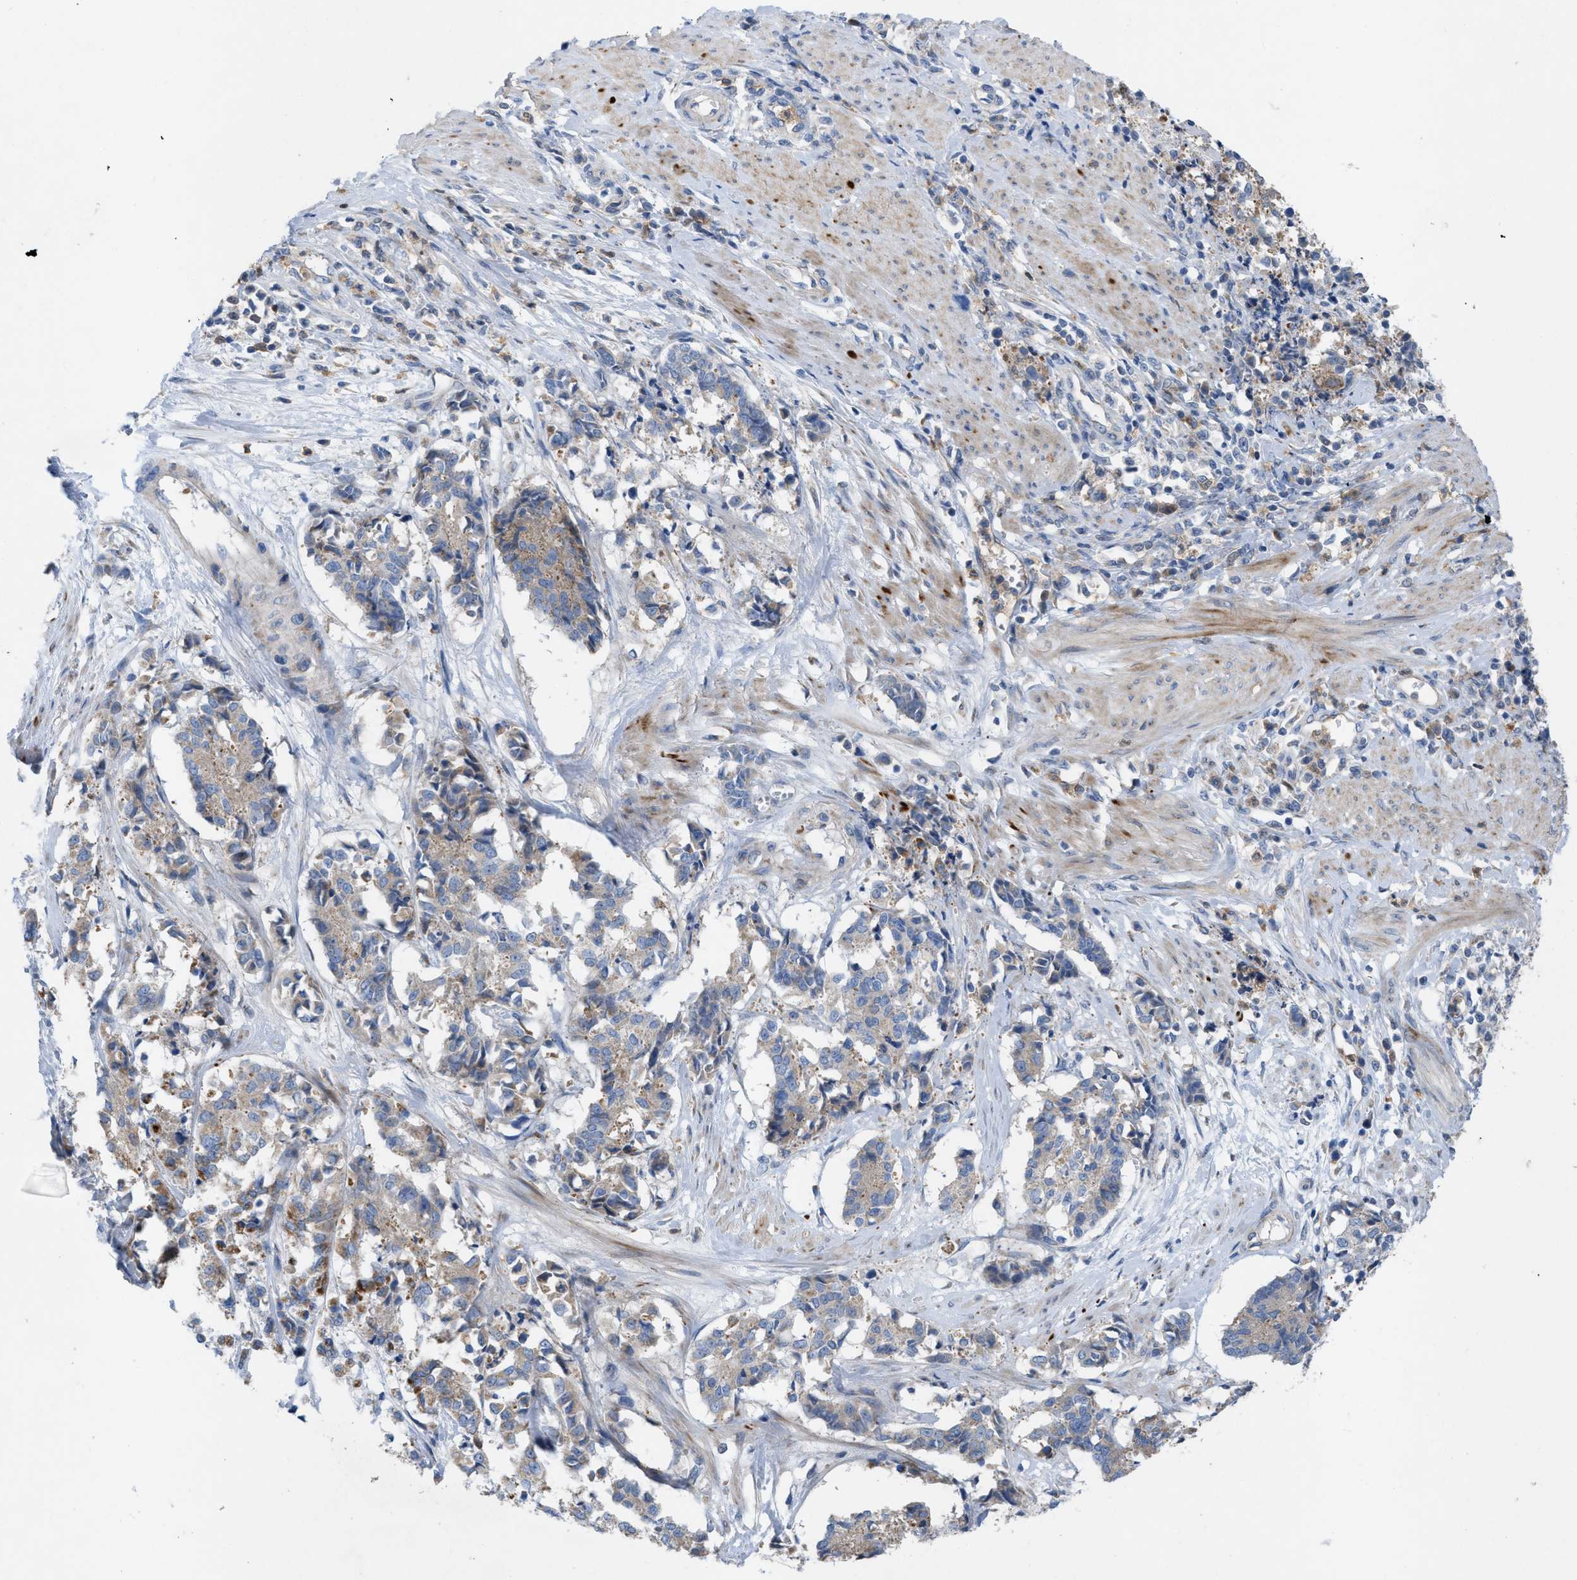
{"staining": {"intensity": "weak", "quantity": "25%-75%", "location": "cytoplasmic/membranous"}, "tissue": "cervical cancer", "cell_type": "Tumor cells", "image_type": "cancer", "snomed": [{"axis": "morphology", "description": "Squamous cell carcinoma, NOS"}, {"axis": "topography", "description": "Cervix"}], "caption": "Immunohistochemistry (IHC) (DAB) staining of human cervical squamous cell carcinoma exhibits weak cytoplasmic/membranous protein staining in about 25%-75% of tumor cells.", "gene": "PLPPR5", "patient": {"sex": "female", "age": 35}}